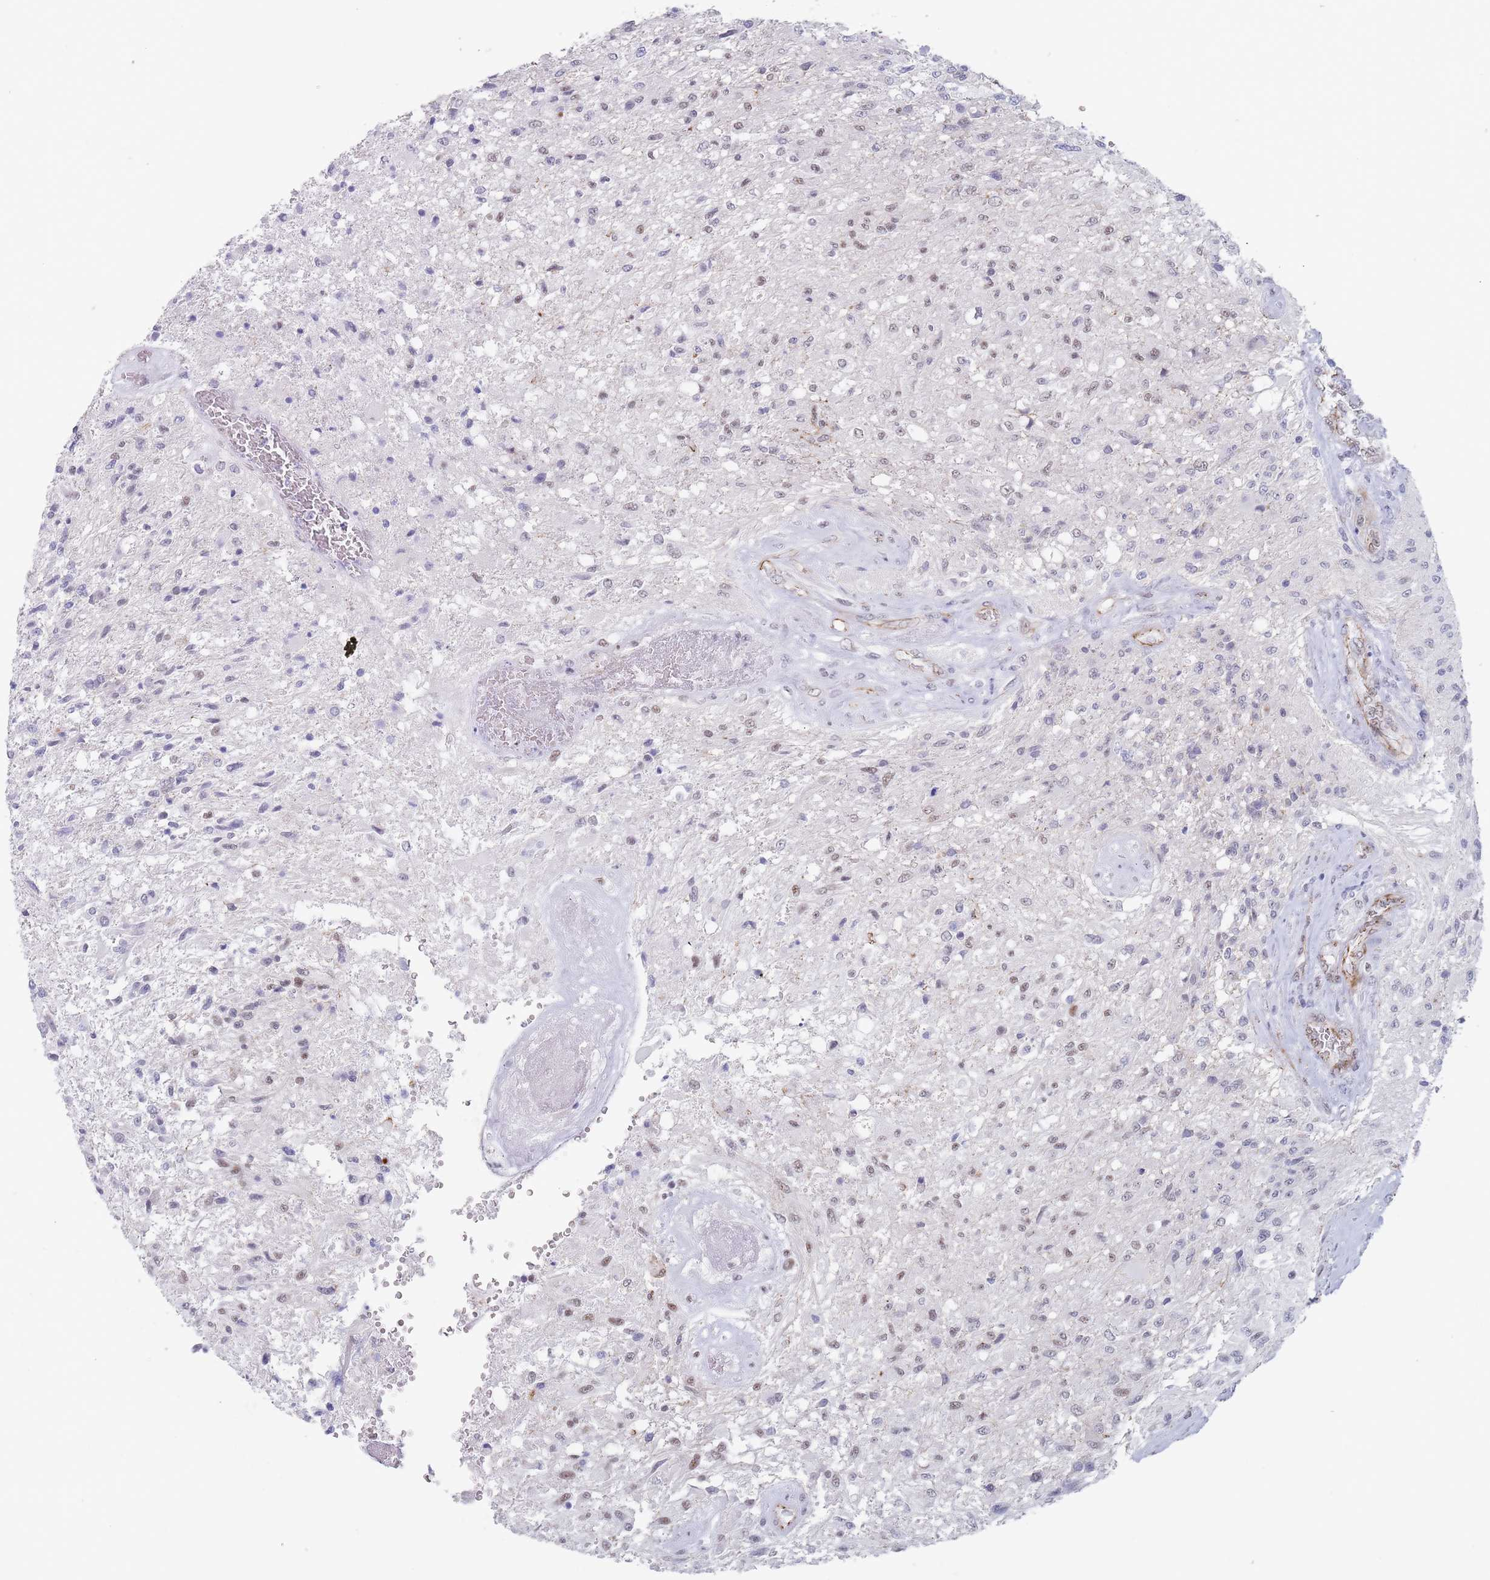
{"staining": {"intensity": "weak", "quantity": "<25%", "location": "nuclear"}, "tissue": "glioma", "cell_type": "Tumor cells", "image_type": "cancer", "snomed": [{"axis": "morphology", "description": "Glioma, malignant, High grade"}, {"axis": "topography", "description": "Brain"}], "caption": "IHC of human glioma shows no expression in tumor cells.", "gene": "OR5A2", "patient": {"sex": "male", "age": 56}}